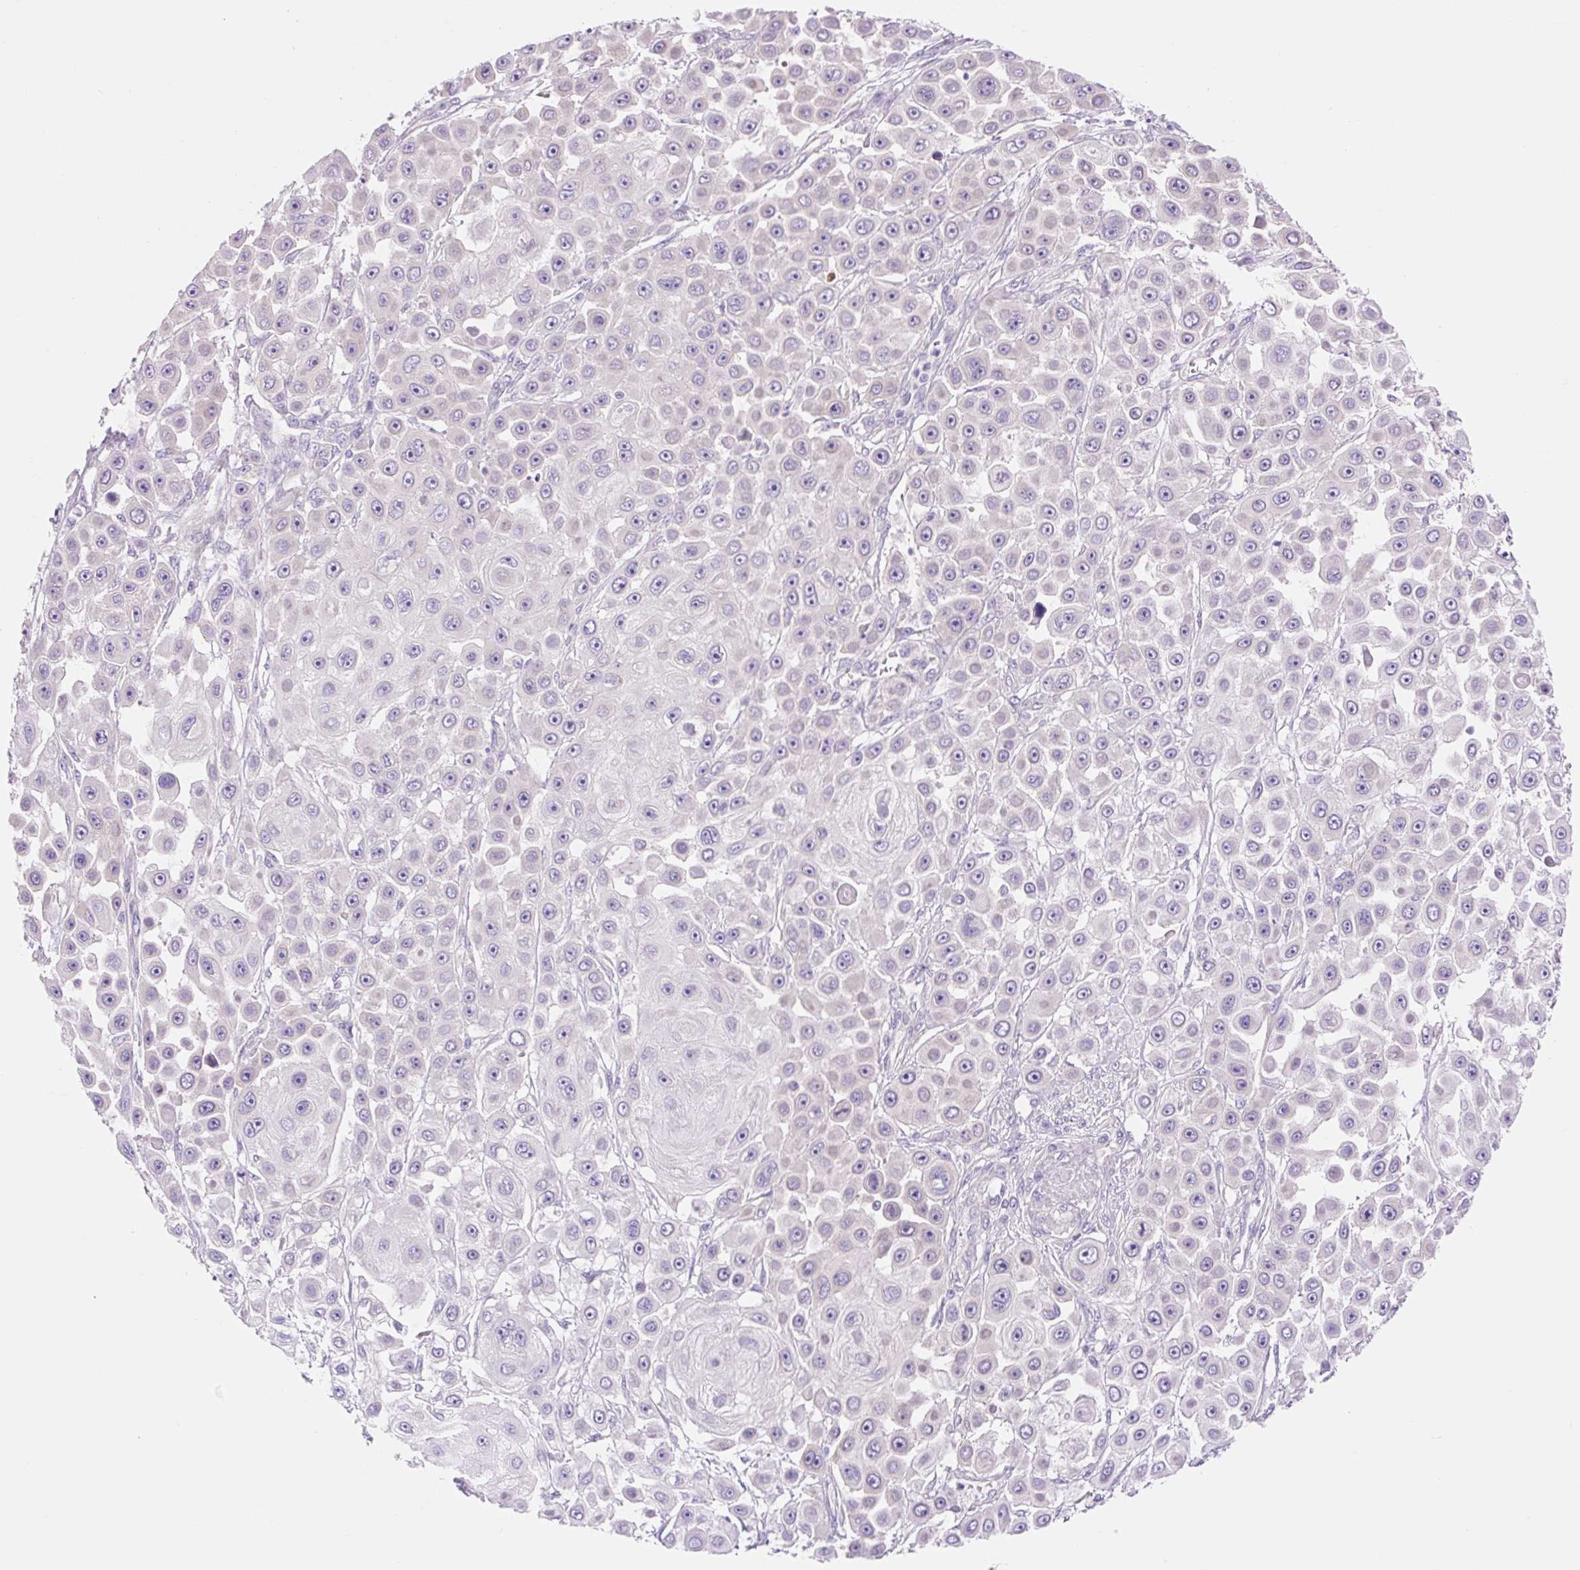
{"staining": {"intensity": "negative", "quantity": "none", "location": "none"}, "tissue": "skin cancer", "cell_type": "Tumor cells", "image_type": "cancer", "snomed": [{"axis": "morphology", "description": "Squamous cell carcinoma, NOS"}, {"axis": "topography", "description": "Skin"}], "caption": "This photomicrograph is of skin cancer stained with immunohistochemistry (IHC) to label a protein in brown with the nuclei are counter-stained blue. There is no positivity in tumor cells.", "gene": "CELF6", "patient": {"sex": "male", "age": 67}}